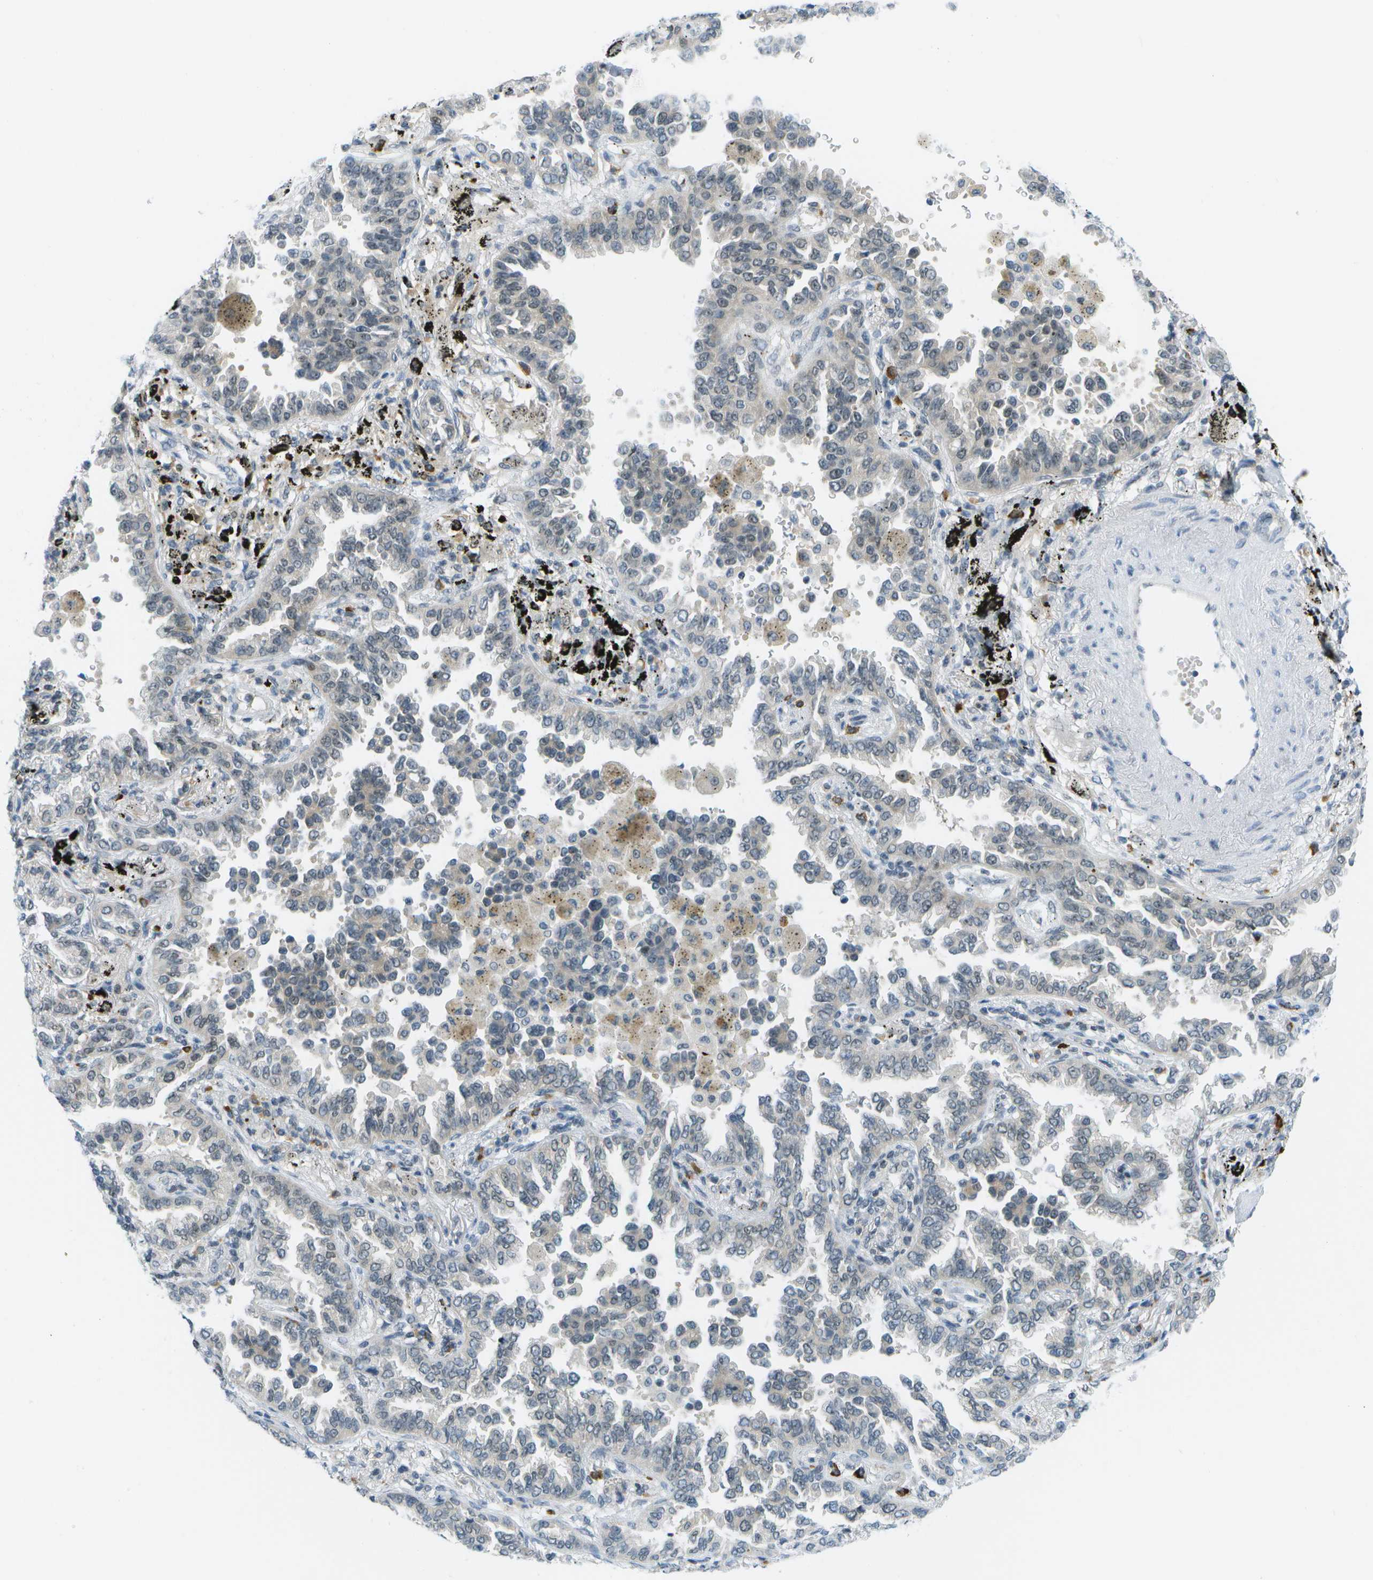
{"staining": {"intensity": "weak", "quantity": "<25%", "location": "cytoplasmic/membranous"}, "tissue": "lung cancer", "cell_type": "Tumor cells", "image_type": "cancer", "snomed": [{"axis": "morphology", "description": "Normal tissue, NOS"}, {"axis": "morphology", "description": "Adenocarcinoma, NOS"}, {"axis": "topography", "description": "Lung"}], "caption": "A high-resolution histopathology image shows immunohistochemistry staining of lung cancer, which displays no significant expression in tumor cells. (DAB (3,3'-diaminobenzidine) IHC visualized using brightfield microscopy, high magnification).", "gene": "PITHD1", "patient": {"sex": "male", "age": 59}}